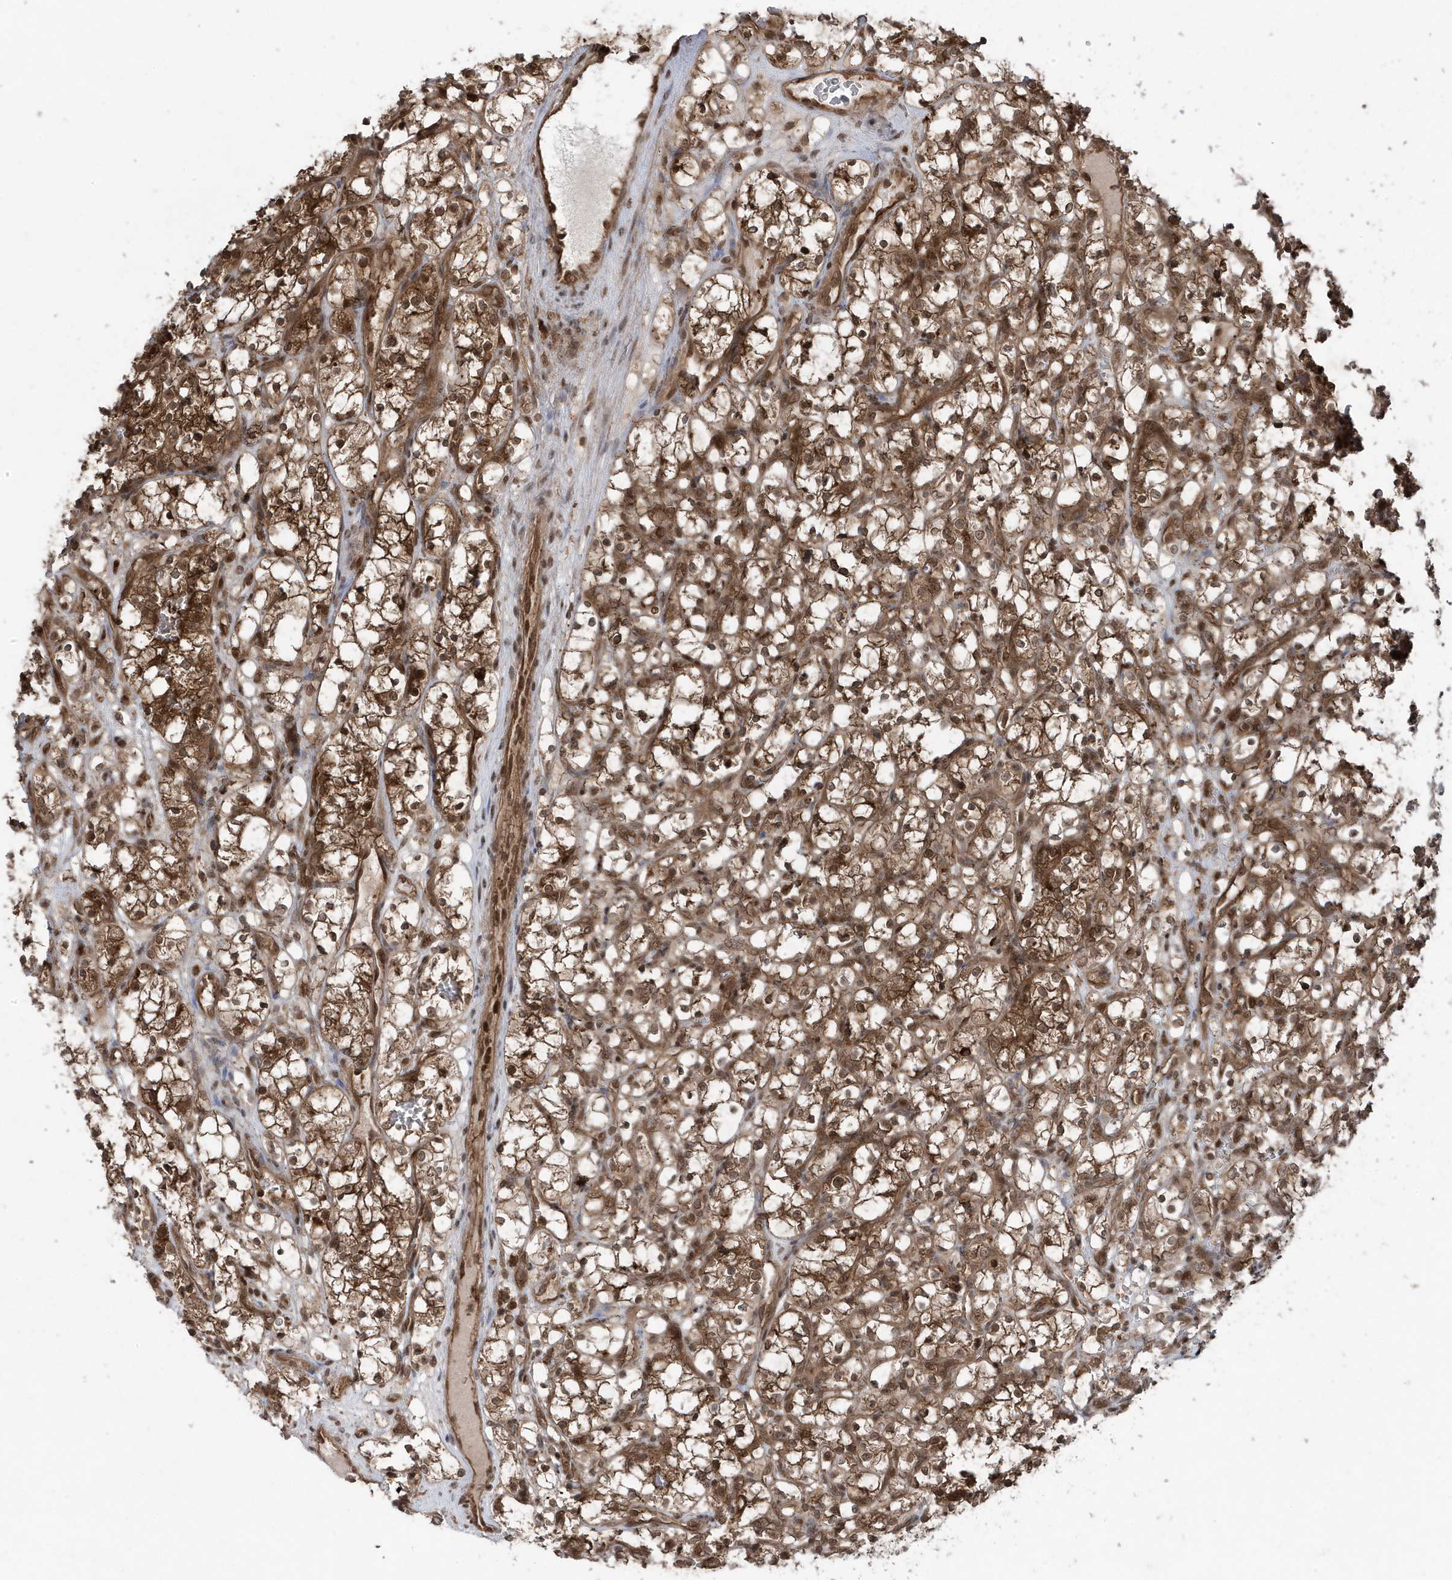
{"staining": {"intensity": "strong", "quantity": ">75%", "location": "cytoplasmic/membranous,nuclear"}, "tissue": "renal cancer", "cell_type": "Tumor cells", "image_type": "cancer", "snomed": [{"axis": "morphology", "description": "Adenocarcinoma, NOS"}, {"axis": "topography", "description": "Kidney"}], "caption": "Brown immunohistochemical staining in adenocarcinoma (renal) reveals strong cytoplasmic/membranous and nuclear expression in about >75% of tumor cells.", "gene": "MAPK1IP1L", "patient": {"sex": "female", "age": 69}}